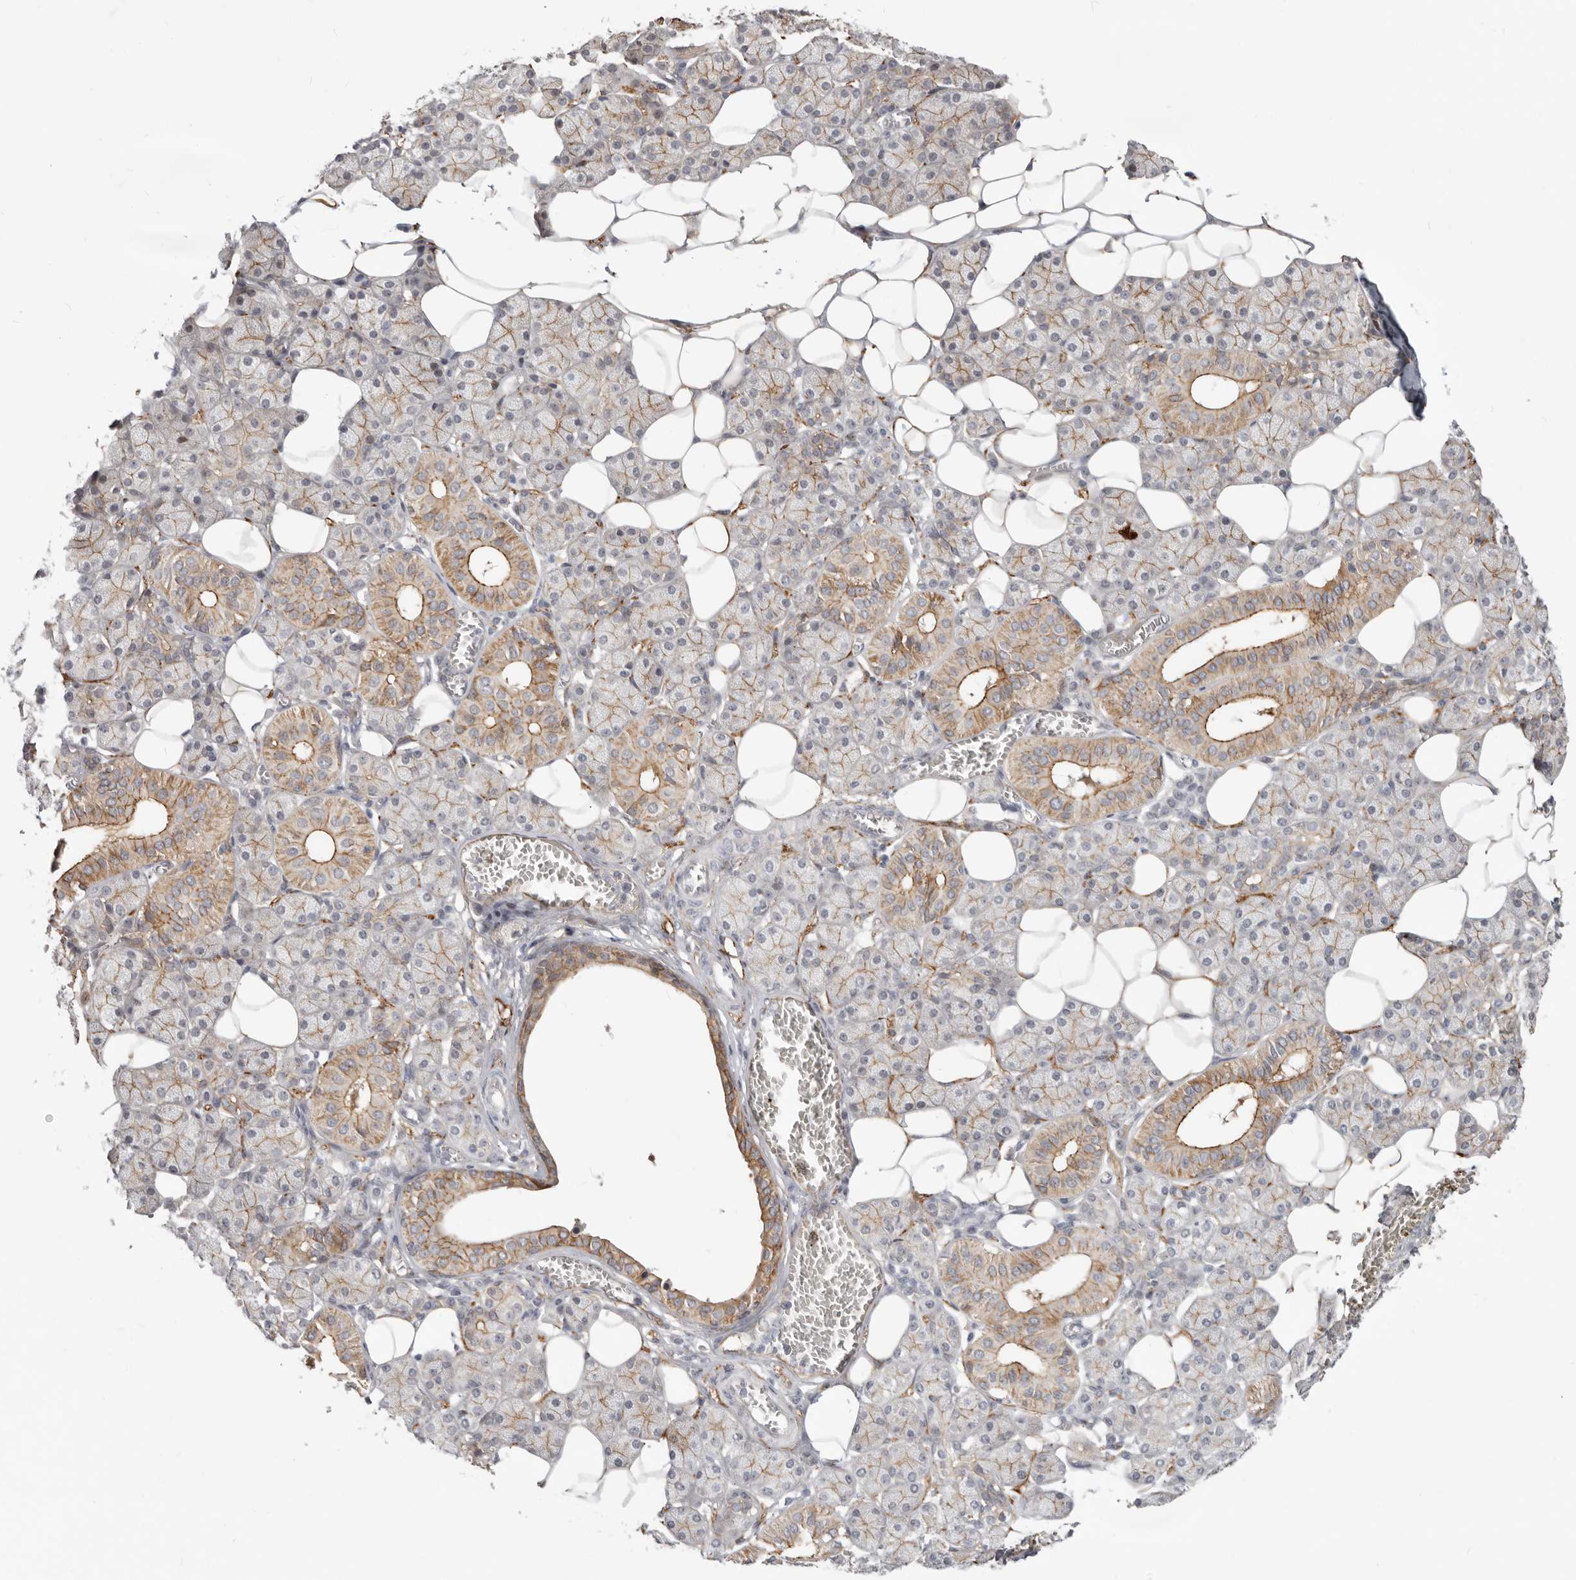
{"staining": {"intensity": "moderate", "quantity": "25%-75%", "location": "cytoplasmic/membranous"}, "tissue": "salivary gland", "cell_type": "Glandular cells", "image_type": "normal", "snomed": [{"axis": "morphology", "description": "Normal tissue, NOS"}, {"axis": "topography", "description": "Salivary gland"}], "caption": "Protein expression analysis of normal human salivary gland reveals moderate cytoplasmic/membranous positivity in approximately 25%-75% of glandular cells.", "gene": "SZT2", "patient": {"sex": "female", "age": 33}}